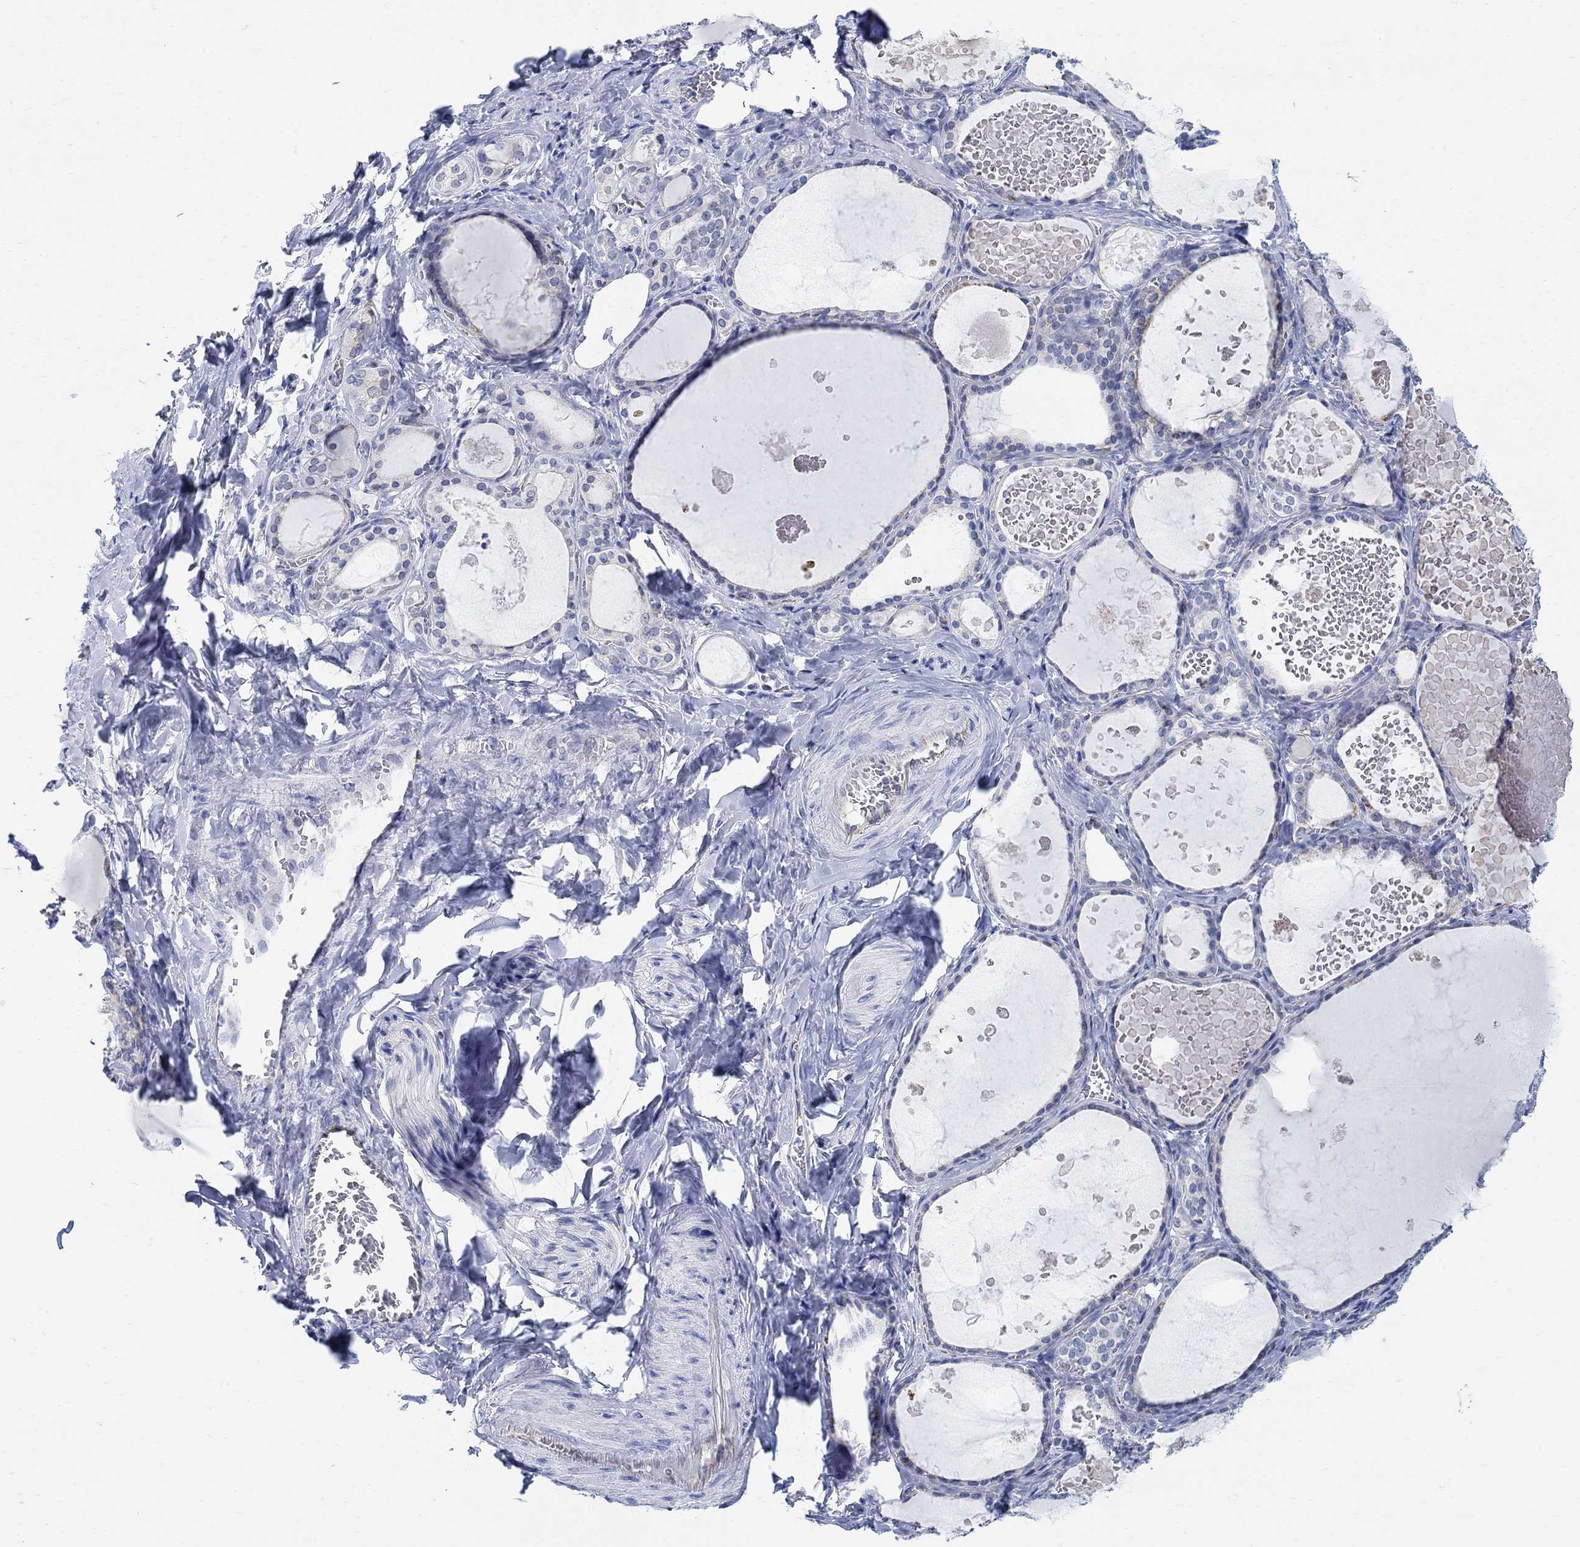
{"staining": {"intensity": "negative", "quantity": "none", "location": "none"}, "tissue": "thyroid gland", "cell_type": "Glandular cells", "image_type": "normal", "snomed": [{"axis": "morphology", "description": "Normal tissue, NOS"}, {"axis": "topography", "description": "Thyroid gland"}], "caption": "Immunohistochemistry (IHC) of normal human thyroid gland displays no expression in glandular cells. (Brightfield microscopy of DAB (3,3'-diaminobenzidine) immunohistochemistry (IHC) at high magnification).", "gene": "PHF21B", "patient": {"sex": "female", "age": 56}}